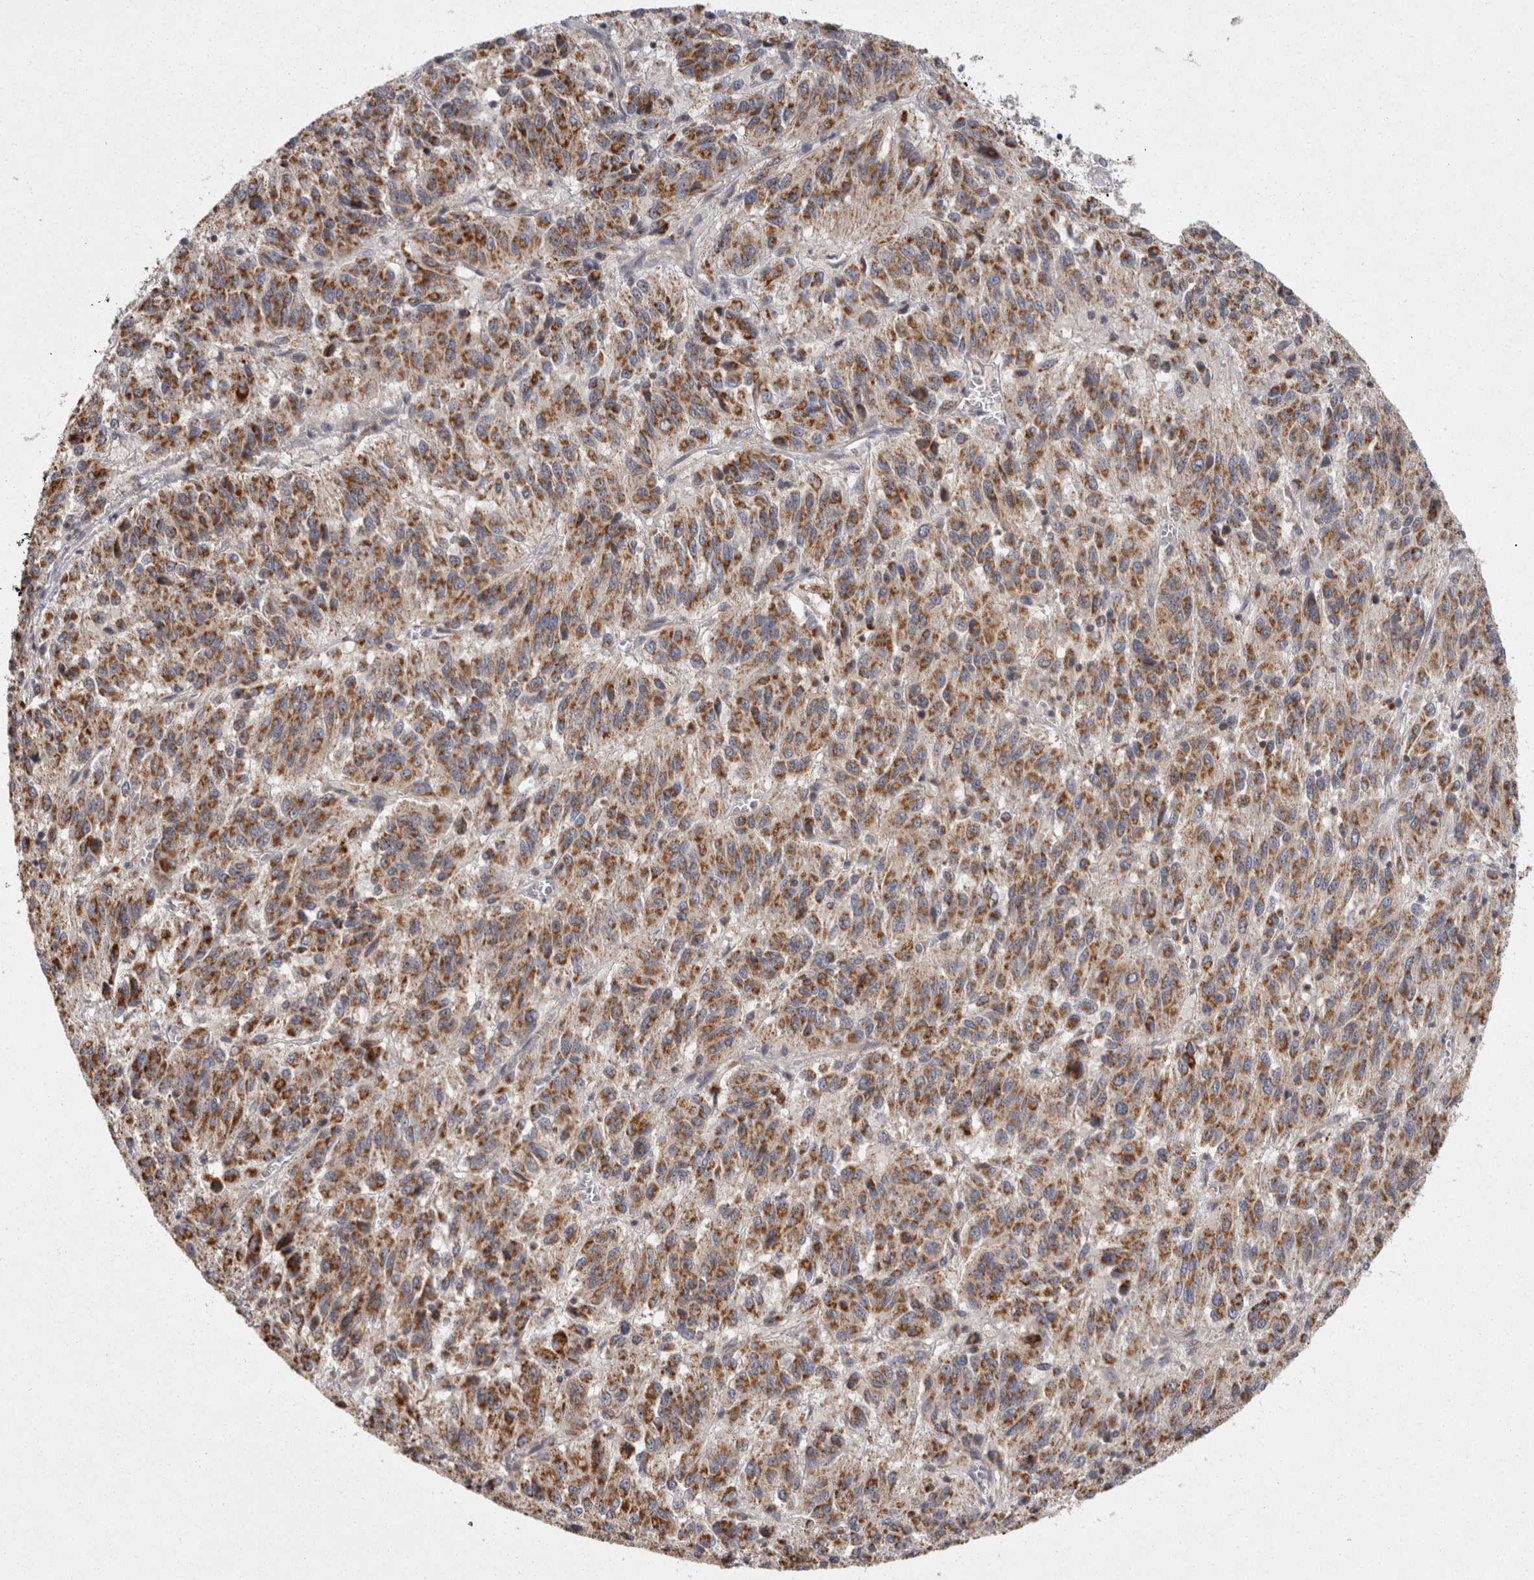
{"staining": {"intensity": "moderate", "quantity": ">75%", "location": "cytoplasmic/membranous"}, "tissue": "melanoma", "cell_type": "Tumor cells", "image_type": "cancer", "snomed": [{"axis": "morphology", "description": "Malignant melanoma, Metastatic site"}, {"axis": "topography", "description": "Lung"}], "caption": "This photomicrograph exhibits immunohistochemistry (IHC) staining of melanoma, with medium moderate cytoplasmic/membranous staining in about >75% of tumor cells.", "gene": "ACAT2", "patient": {"sex": "male", "age": 64}}